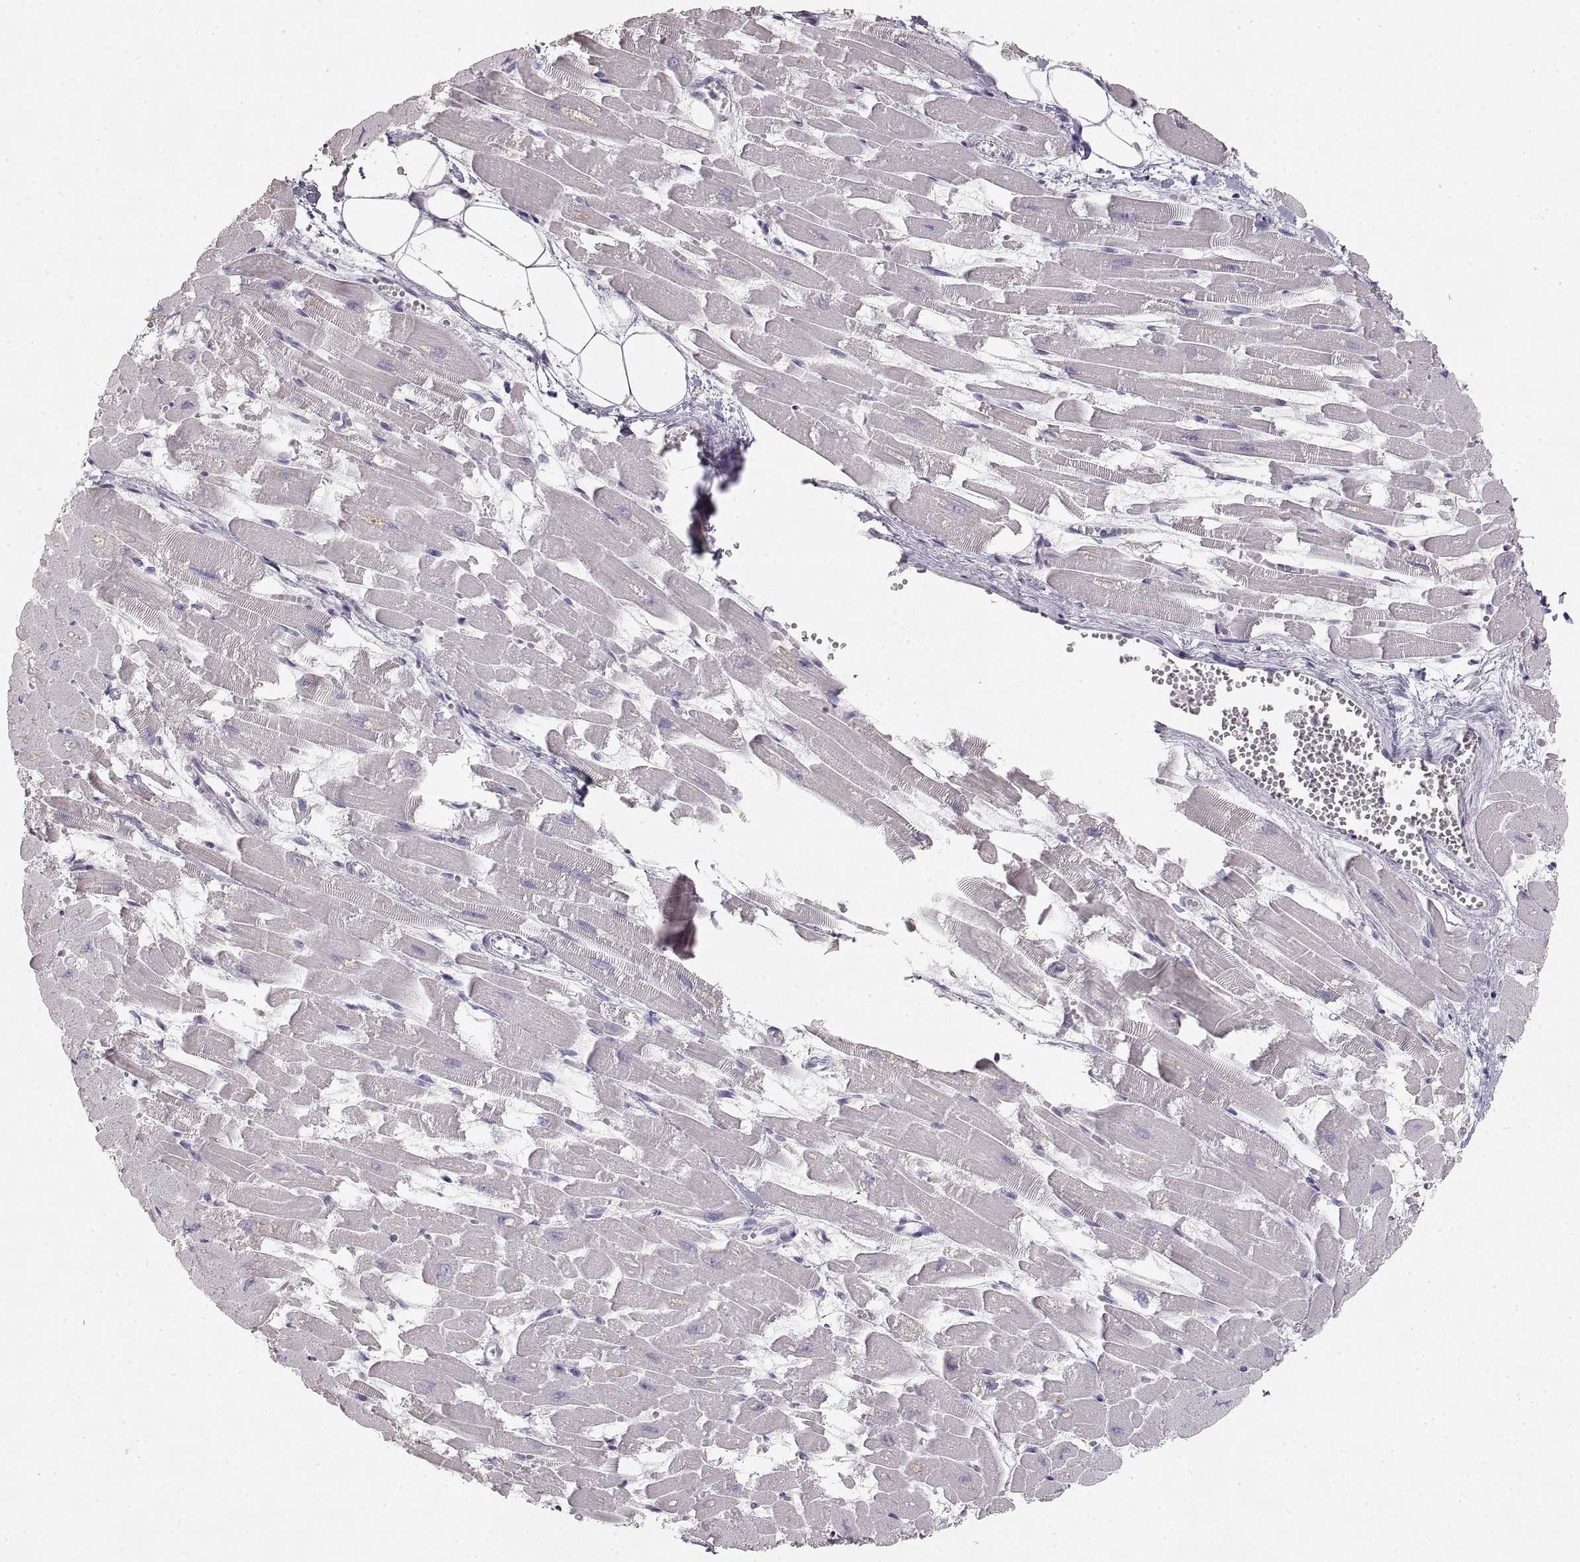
{"staining": {"intensity": "negative", "quantity": "none", "location": "none"}, "tissue": "heart muscle", "cell_type": "Cardiomyocytes", "image_type": "normal", "snomed": [{"axis": "morphology", "description": "Normal tissue, NOS"}, {"axis": "topography", "description": "Heart"}], "caption": "Heart muscle stained for a protein using IHC demonstrates no expression cardiomyocytes.", "gene": "ZP3", "patient": {"sex": "female", "age": 52}}